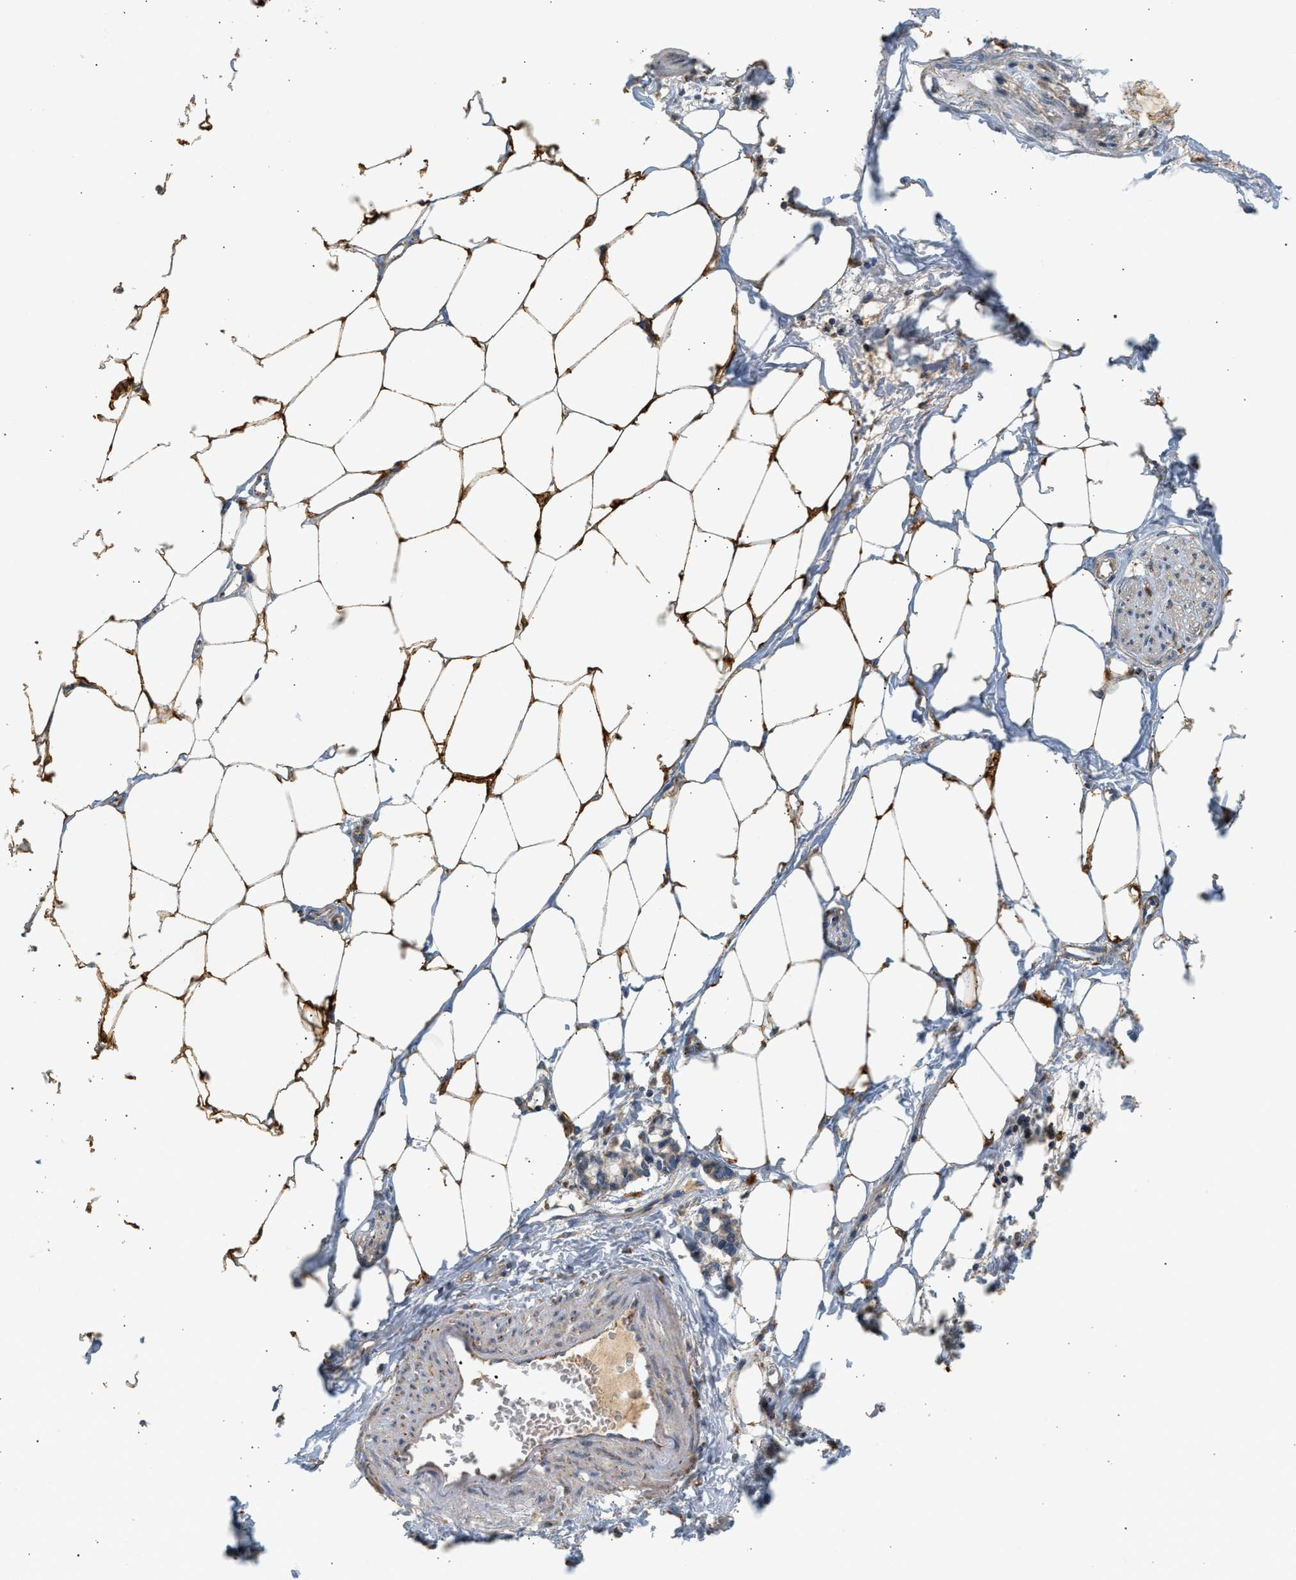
{"staining": {"intensity": "strong", "quantity": ">75%", "location": "cytoplasmic/membranous"}, "tissue": "adipose tissue", "cell_type": "Adipocytes", "image_type": "normal", "snomed": [{"axis": "morphology", "description": "Normal tissue, NOS"}, {"axis": "morphology", "description": "Adenocarcinoma, NOS"}, {"axis": "topography", "description": "Colon"}, {"axis": "topography", "description": "Peripheral nerve tissue"}], "caption": "DAB immunohistochemical staining of benign human adipose tissue reveals strong cytoplasmic/membranous protein staining in about >75% of adipocytes.", "gene": "ENTHD1", "patient": {"sex": "male", "age": 14}}